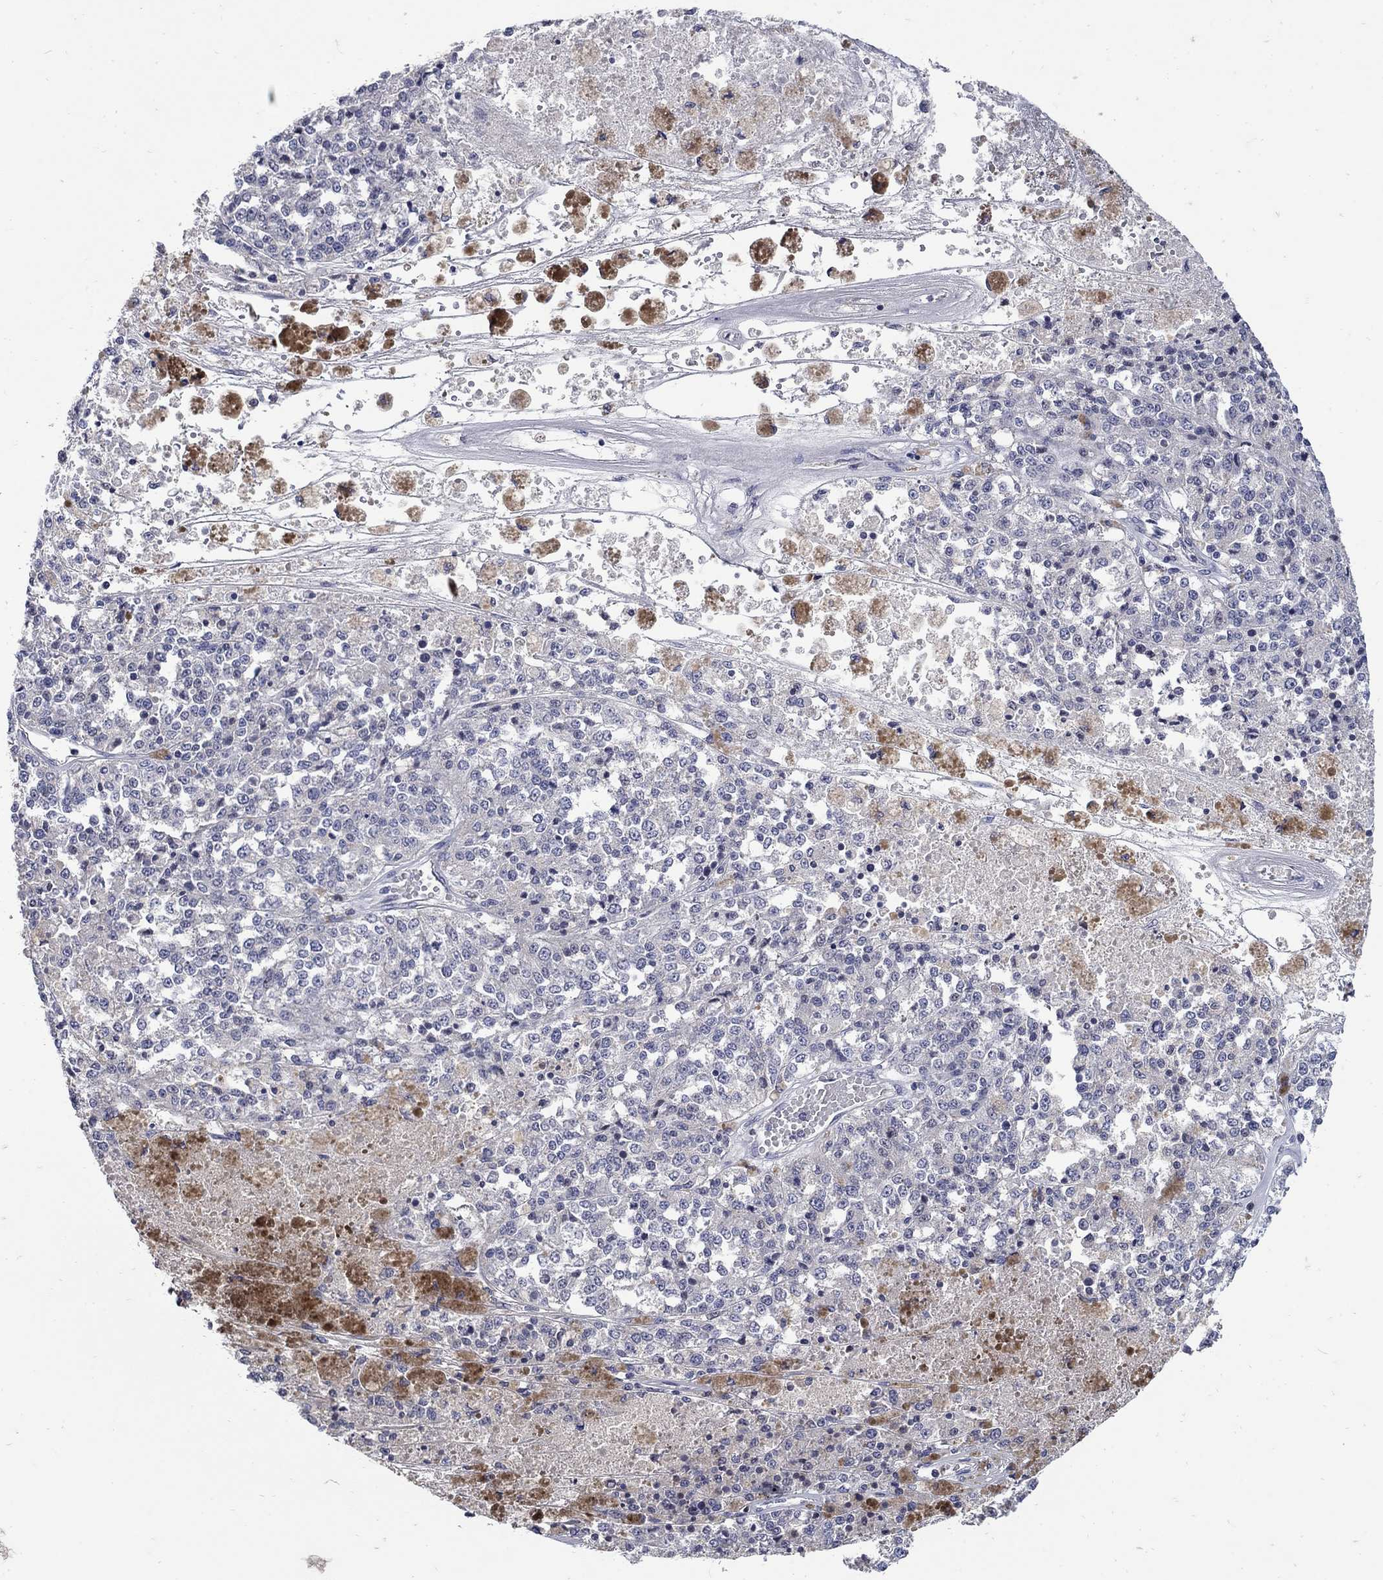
{"staining": {"intensity": "negative", "quantity": "none", "location": "none"}, "tissue": "melanoma", "cell_type": "Tumor cells", "image_type": "cancer", "snomed": [{"axis": "morphology", "description": "Malignant melanoma, Metastatic site"}, {"axis": "topography", "description": "Lymph node"}], "caption": "Immunohistochemical staining of human melanoma demonstrates no significant positivity in tumor cells.", "gene": "CETN1", "patient": {"sex": "female", "age": 64}}